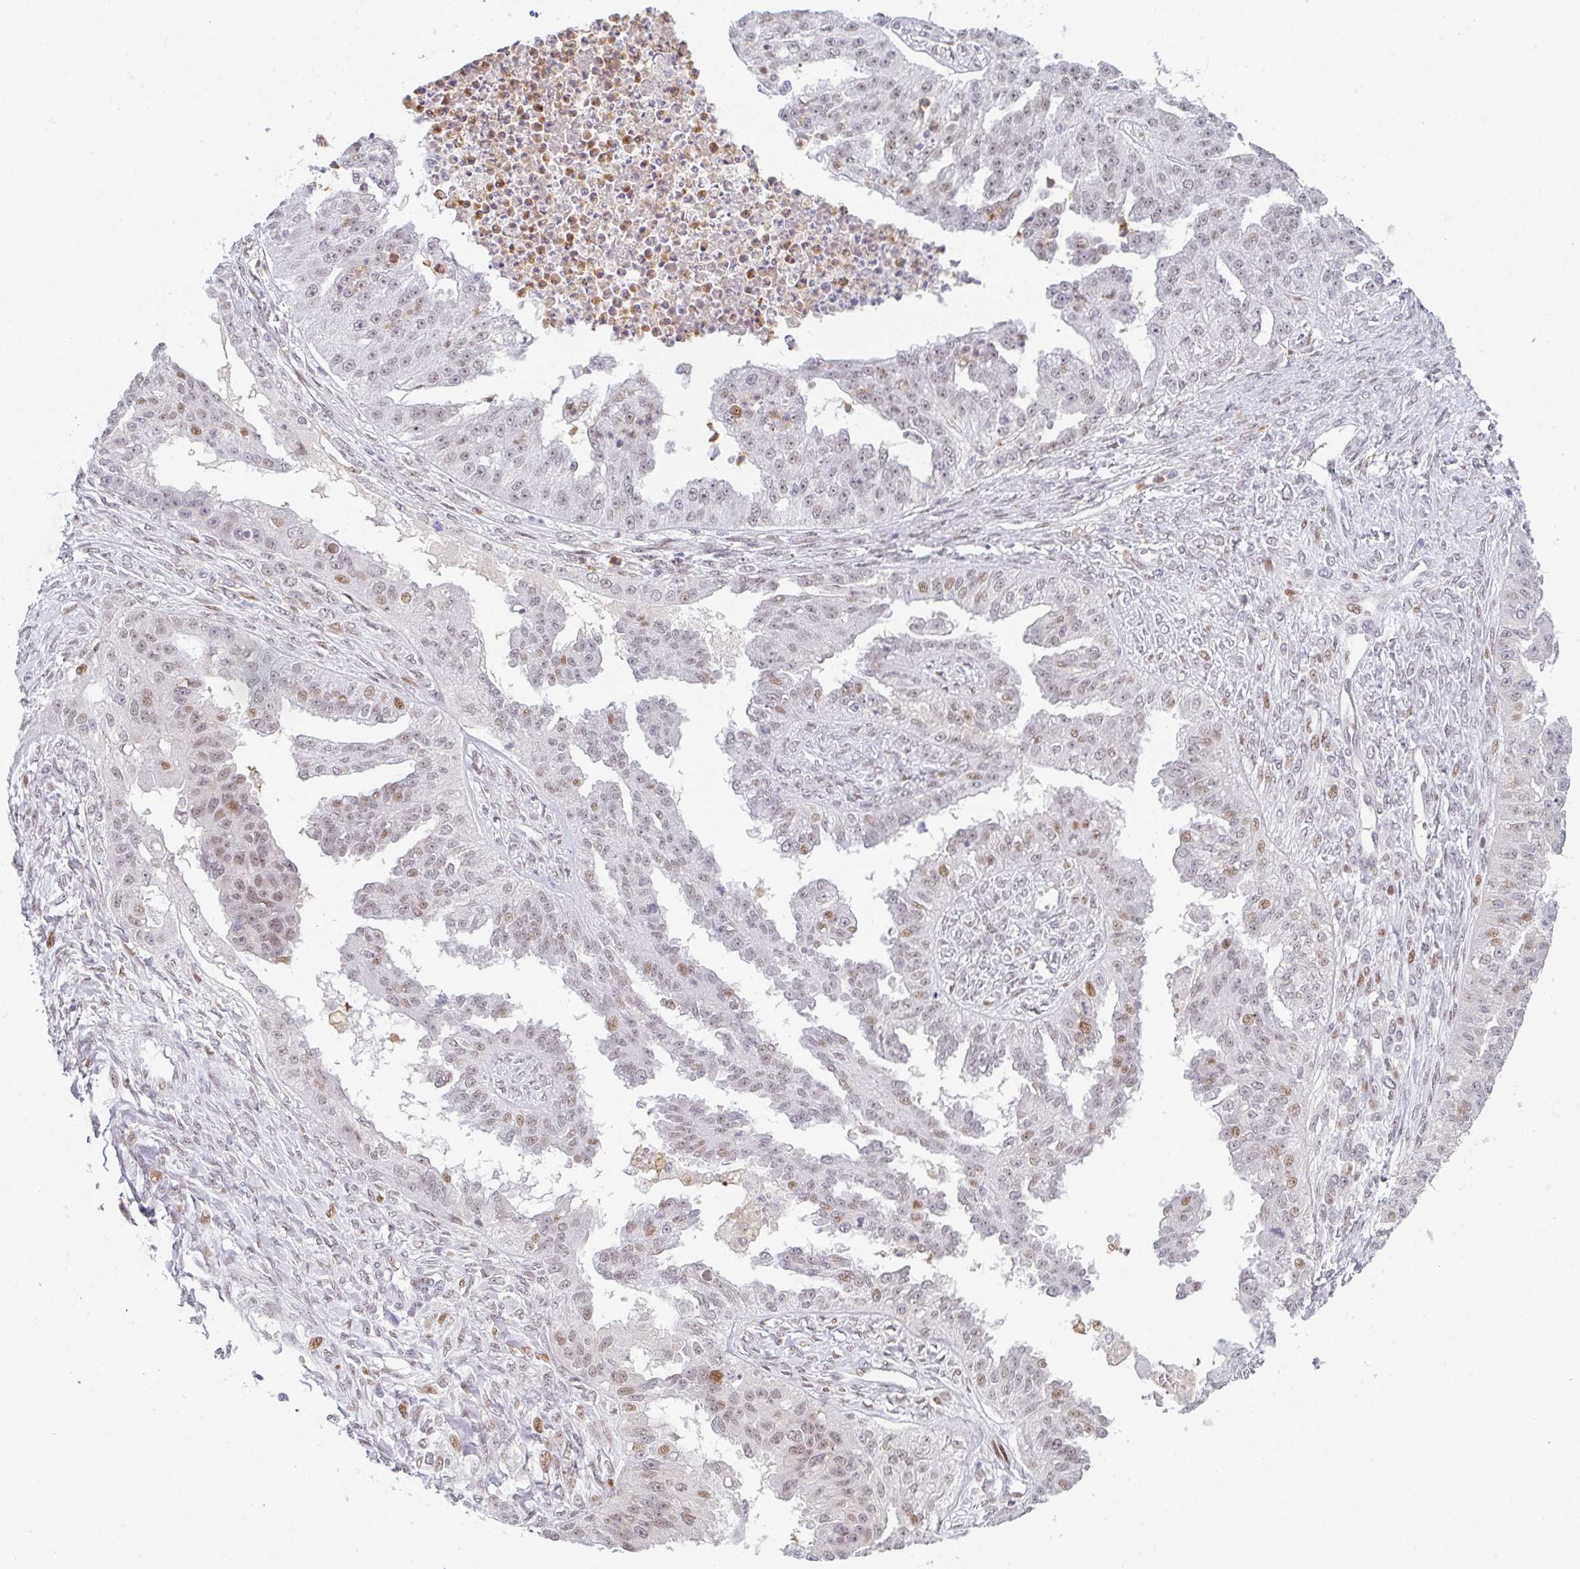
{"staining": {"intensity": "weak", "quantity": "25%-75%", "location": "nuclear"}, "tissue": "ovarian cancer", "cell_type": "Tumor cells", "image_type": "cancer", "snomed": [{"axis": "morphology", "description": "Cystadenocarcinoma, serous, NOS"}, {"axis": "topography", "description": "Ovary"}], "caption": "Human serous cystadenocarcinoma (ovarian) stained with a protein marker shows weak staining in tumor cells.", "gene": "LIN54", "patient": {"sex": "female", "age": 58}}